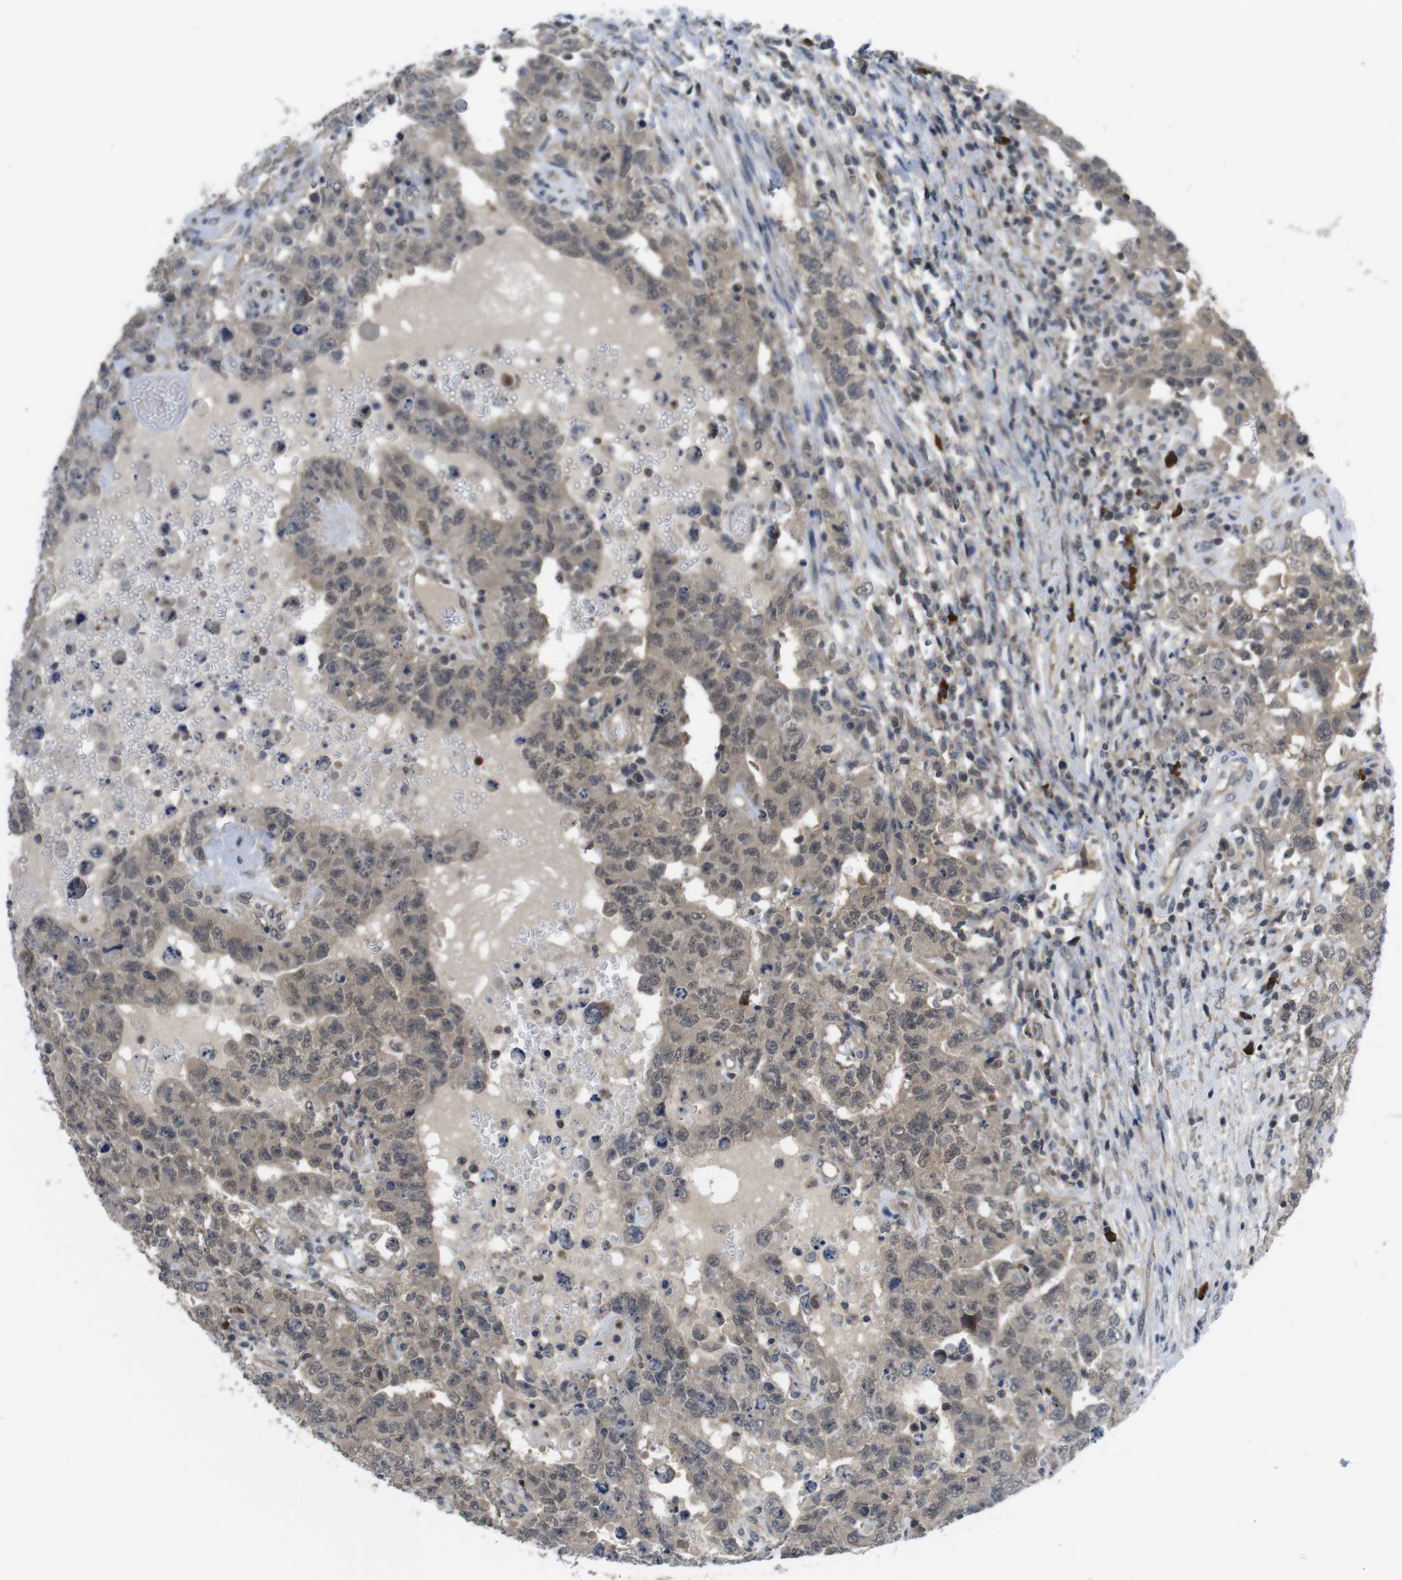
{"staining": {"intensity": "weak", "quantity": "25%-75%", "location": "cytoplasmic/membranous"}, "tissue": "testis cancer", "cell_type": "Tumor cells", "image_type": "cancer", "snomed": [{"axis": "morphology", "description": "Carcinoma, Embryonal, NOS"}, {"axis": "topography", "description": "Testis"}], "caption": "Testis cancer (embryonal carcinoma) stained with a protein marker shows weak staining in tumor cells.", "gene": "FADD", "patient": {"sex": "male", "age": 26}}